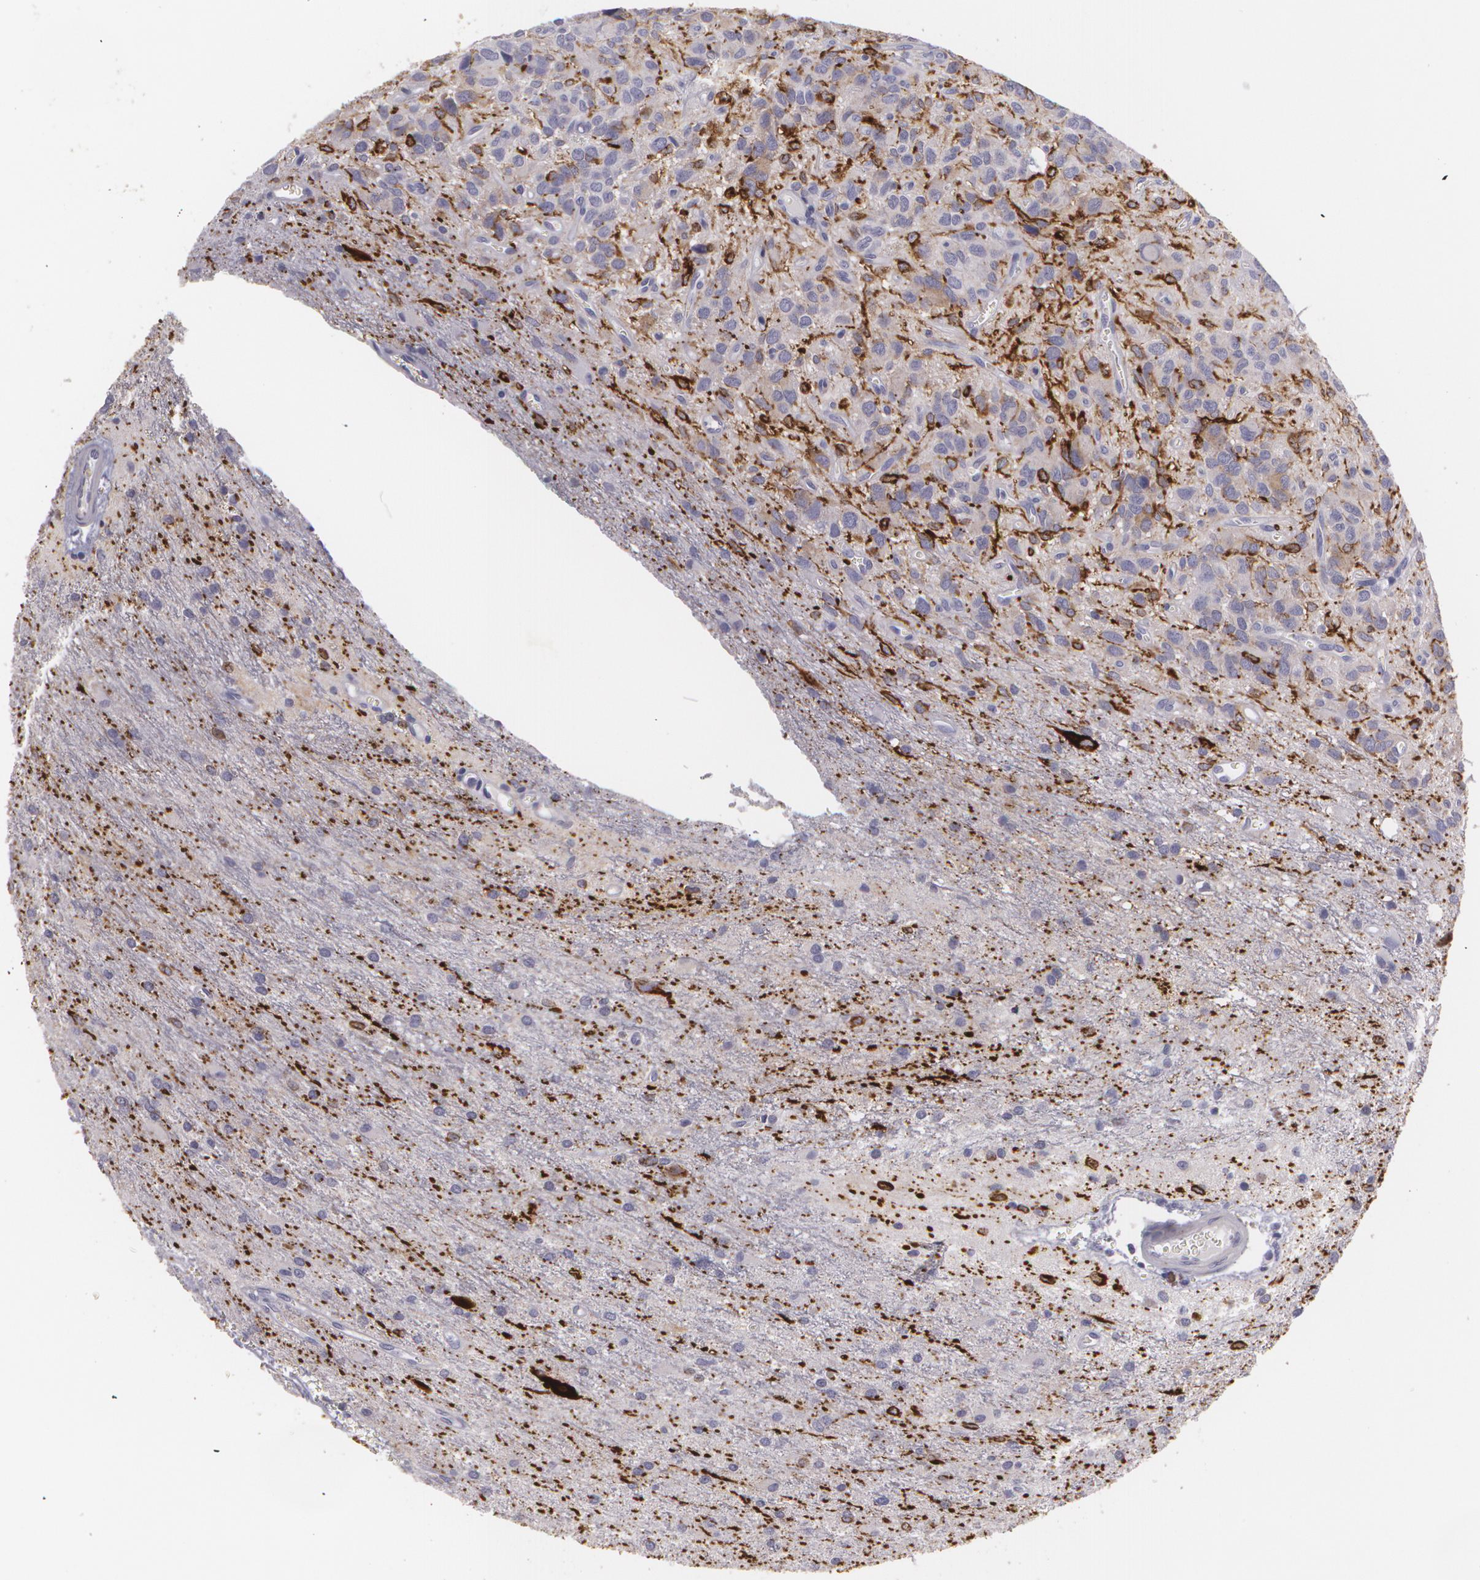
{"staining": {"intensity": "moderate", "quantity": "<25%", "location": "cytoplasmic/membranous"}, "tissue": "glioma", "cell_type": "Tumor cells", "image_type": "cancer", "snomed": [{"axis": "morphology", "description": "Glioma, malignant, Low grade"}, {"axis": "topography", "description": "Brain"}], "caption": "Approximately <25% of tumor cells in glioma show moderate cytoplasmic/membranous protein expression as visualized by brown immunohistochemical staining.", "gene": "MAP2", "patient": {"sex": "female", "age": 15}}